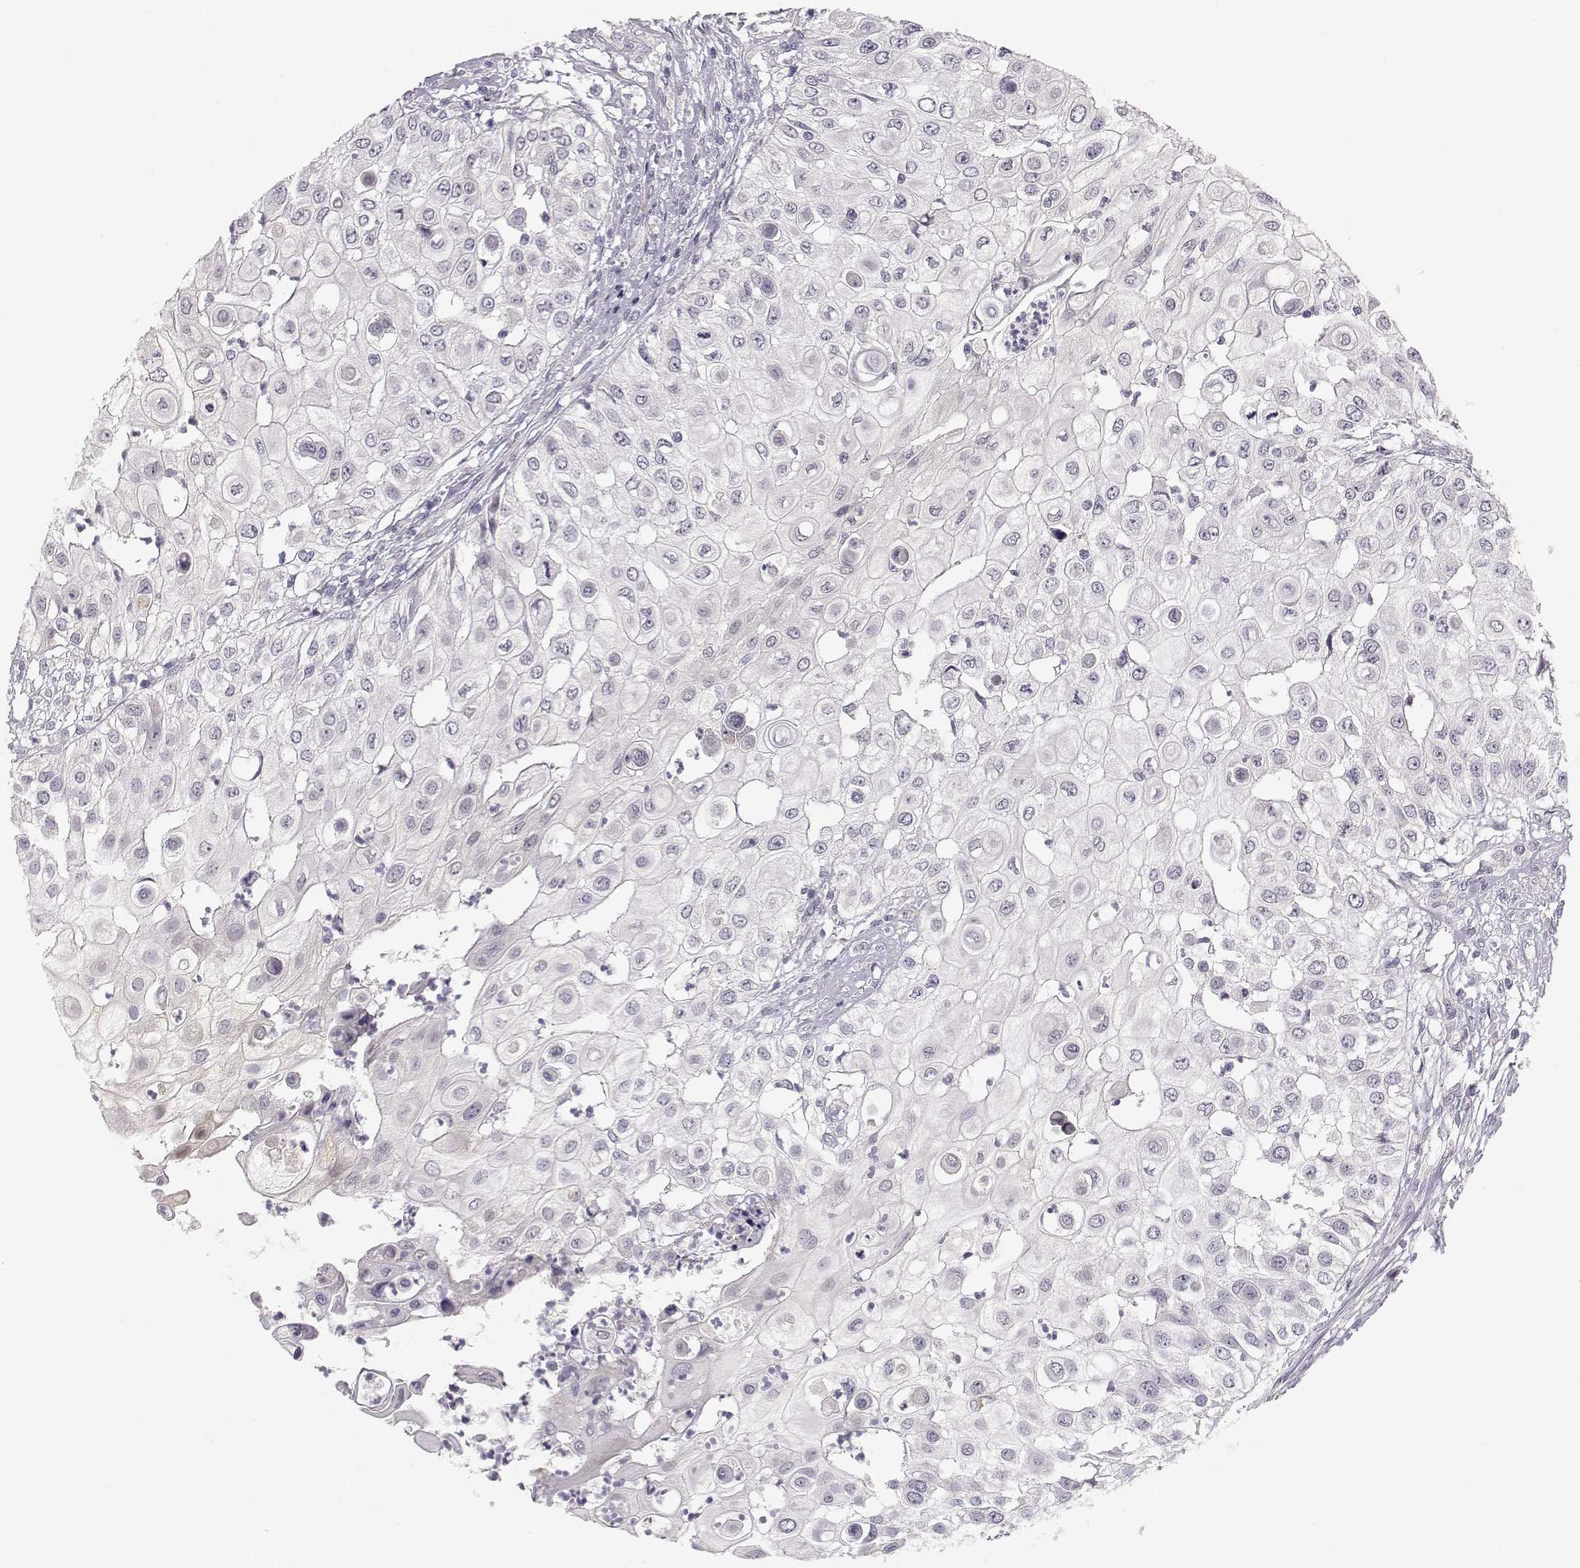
{"staining": {"intensity": "negative", "quantity": "none", "location": "none"}, "tissue": "urothelial cancer", "cell_type": "Tumor cells", "image_type": "cancer", "snomed": [{"axis": "morphology", "description": "Urothelial carcinoma, High grade"}, {"axis": "topography", "description": "Urinary bladder"}], "caption": "Immunohistochemistry (IHC) histopathology image of neoplastic tissue: urothelial carcinoma (high-grade) stained with DAB (3,3'-diaminobenzidine) demonstrates no significant protein expression in tumor cells. (DAB IHC visualized using brightfield microscopy, high magnification).", "gene": "ACSL6", "patient": {"sex": "female", "age": 79}}